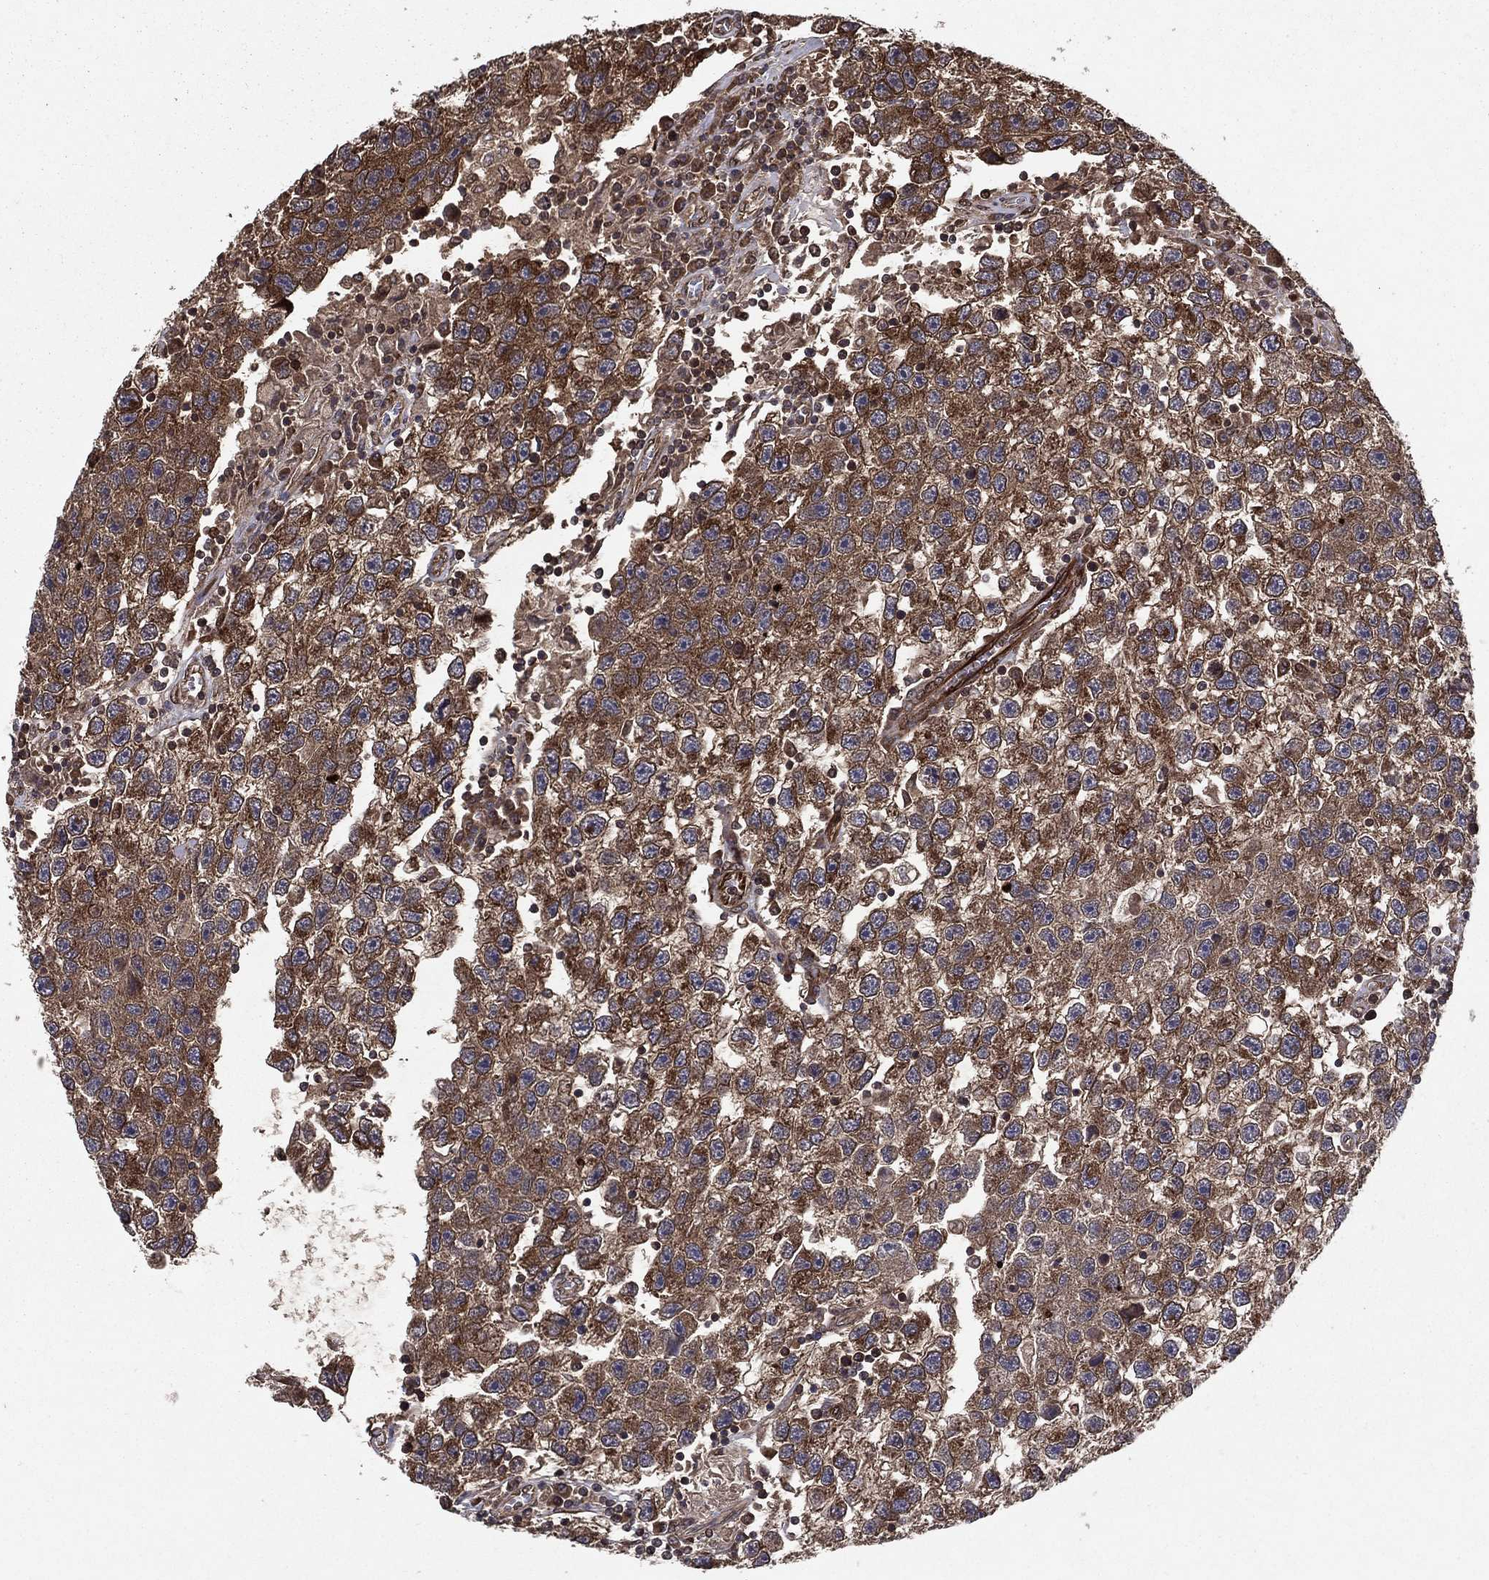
{"staining": {"intensity": "moderate", "quantity": ">75%", "location": "cytoplasmic/membranous"}, "tissue": "testis cancer", "cell_type": "Tumor cells", "image_type": "cancer", "snomed": [{"axis": "morphology", "description": "Seminoma, NOS"}, {"axis": "topography", "description": "Testis"}], "caption": "Immunohistochemistry (DAB (3,3'-diaminobenzidine)) staining of testis cancer demonstrates moderate cytoplasmic/membranous protein expression in approximately >75% of tumor cells.", "gene": "CERS2", "patient": {"sex": "male", "age": 26}}